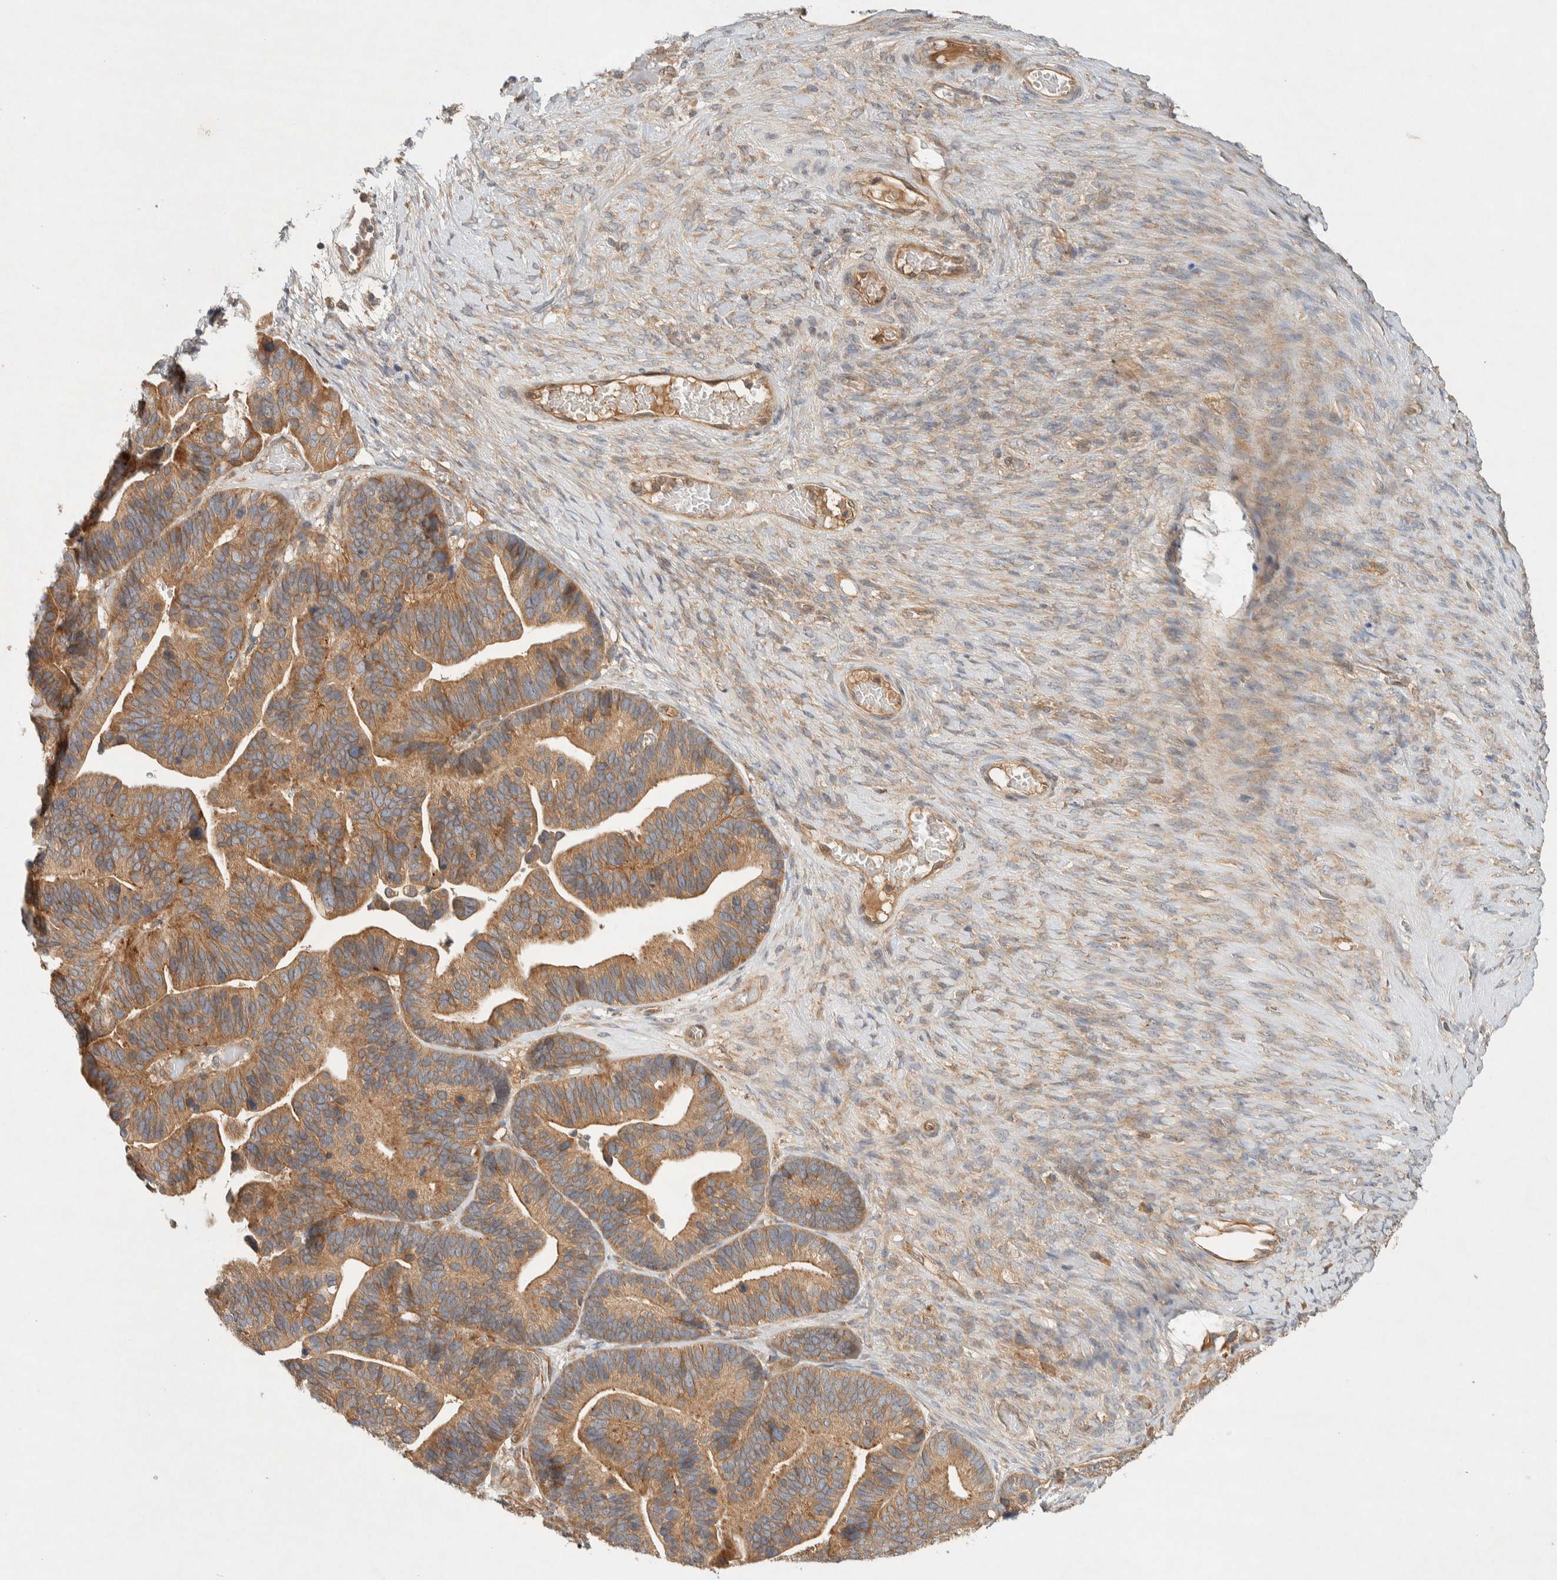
{"staining": {"intensity": "moderate", "quantity": ">75%", "location": "cytoplasmic/membranous"}, "tissue": "ovarian cancer", "cell_type": "Tumor cells", "image_type": "cancer", "snomed": [{"axis": "morphology", "description": "Cystadenocarcinoma, serous, NOS"}, {"axis": "topography", "description": "Ovary"}], "caption": "Immunohistochemistry micrograph of ovarian cancer stained for a protein (brown), which displays medium levels of moderate cytoplasmic/membranous staining in about >75% of tumor cells.", "gene": "PXK", "patient": {"sex": "female", "age": 56}}